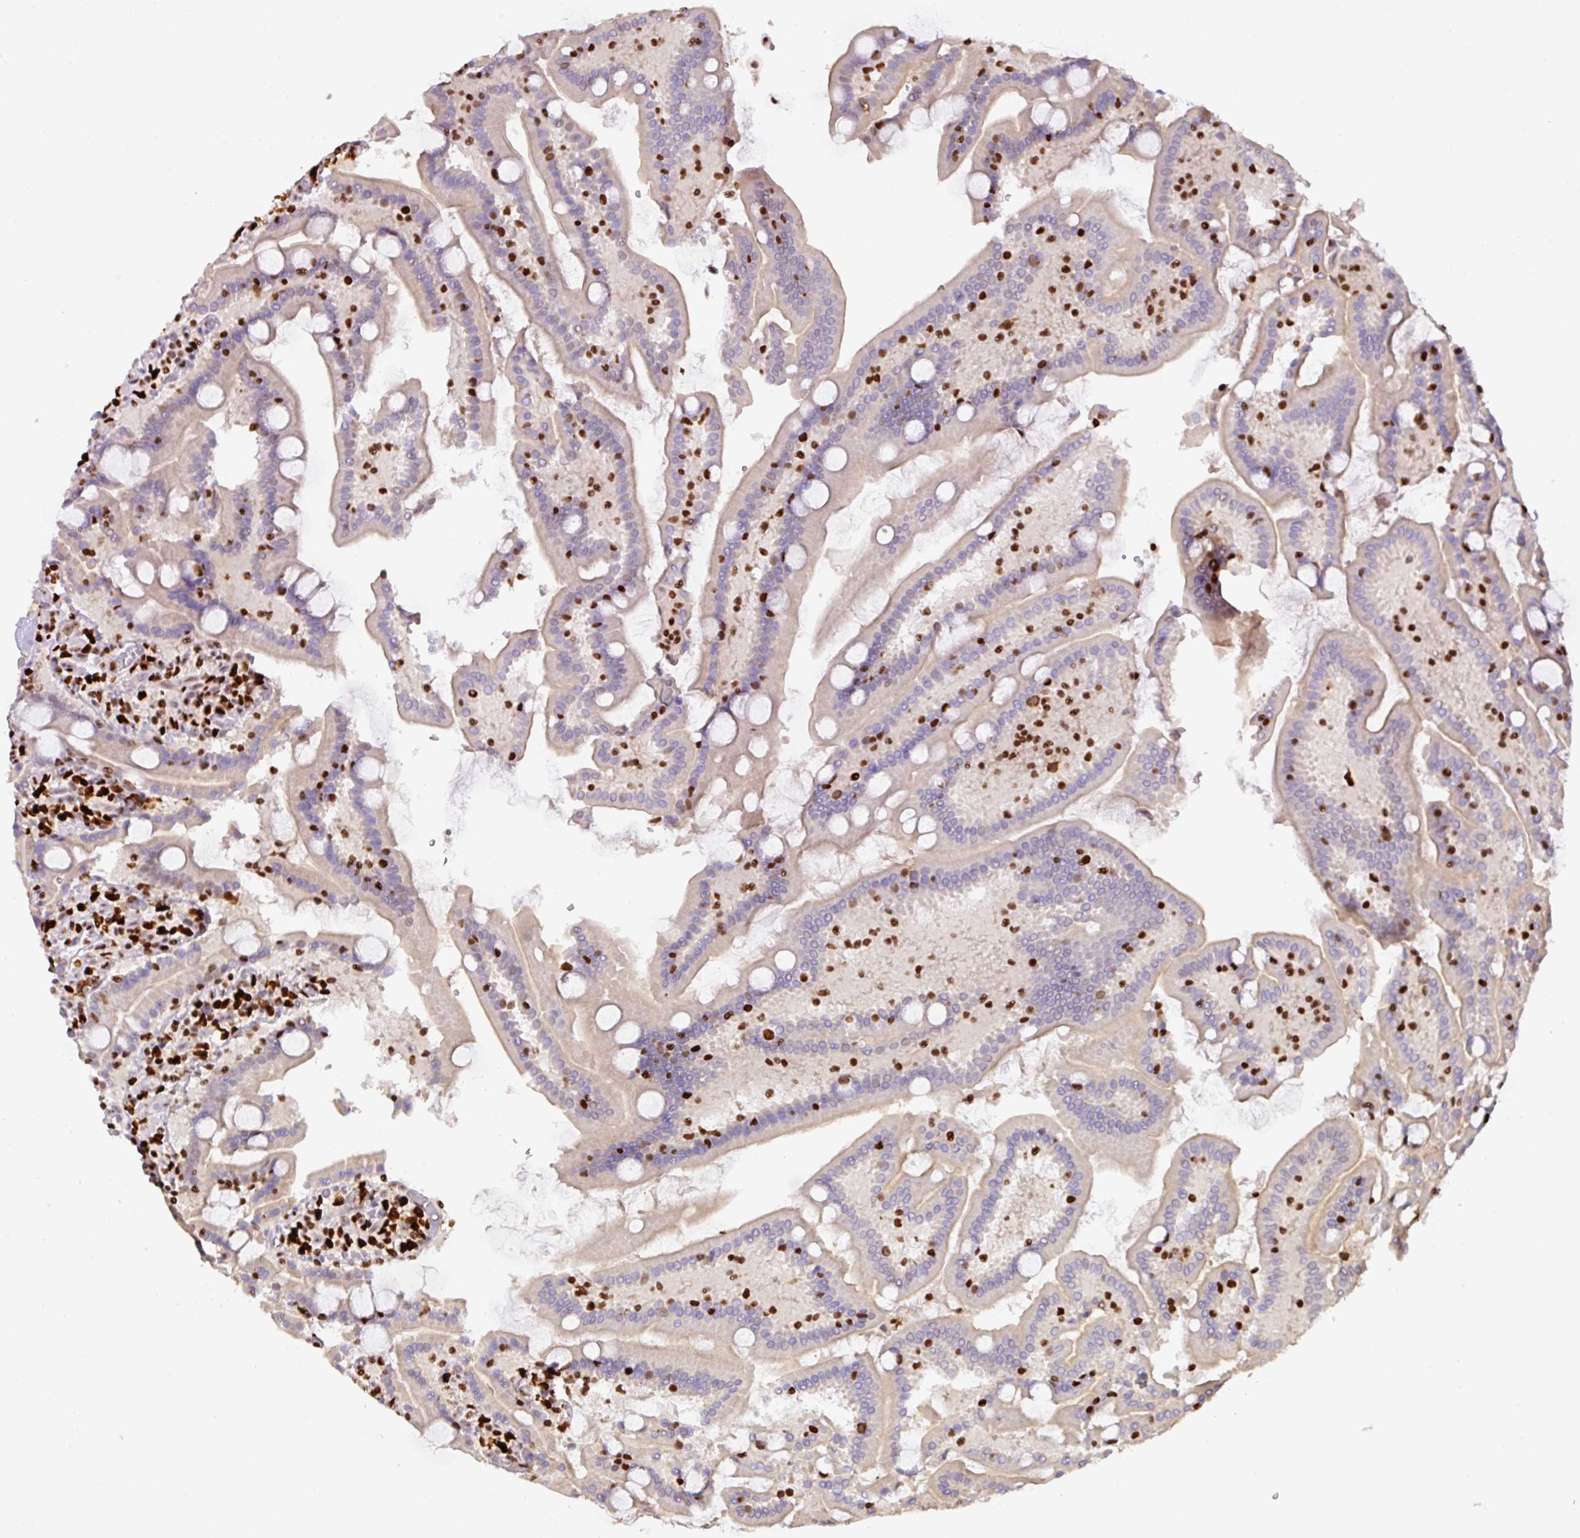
{"staining": {"intensity": "moderate", "quantity": "25%-75%", "location": "nuclear"}, "tissue": "duodenum", "cell_type": "Glandular cells", "image_type": "normal", "snomed": [{"axis": "morphology", "description": "Normal tissue, NOS"}, {"axis": "topography", "description": "Duodenum"}], "caption": "Protein staining exhibits moderate nuclear expression in about 25%-75% of glandular cells in unremarkable duodenum. Immunohistochemistry stains the protein in brown and the nuclei are stained blue.", "gene": "SAMHD1", "patient": {"sex": "male", "age": 55}}